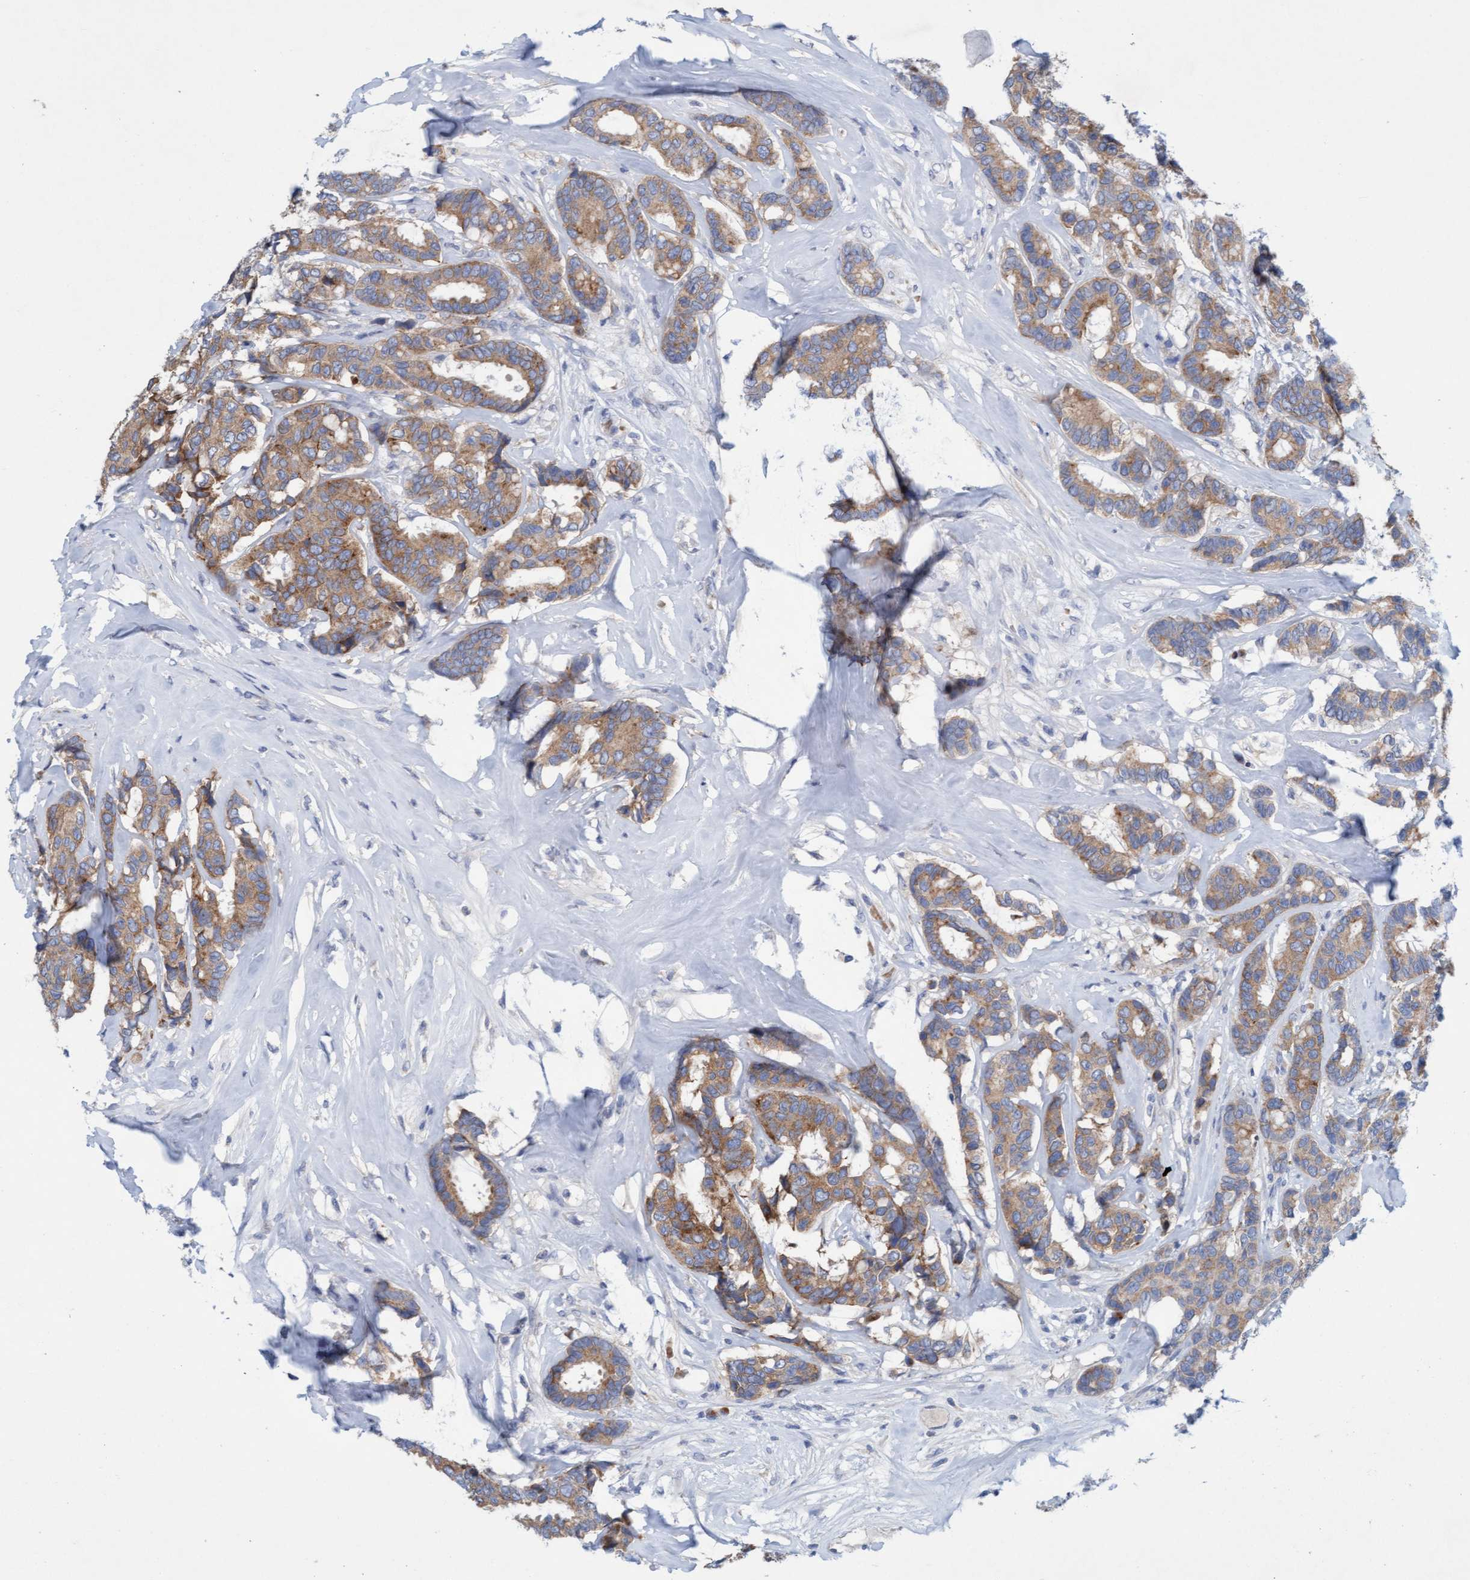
{"staining": {"intensity": "moderate", "quantity": ">75%", "location": "cytoplasmic/membranous"}, "tissue": "breast cancer", "cell_type": "Tumor cells", "image_type": "cancer", "snomed": [{"axis": "morphology", "description": "Duct carcinoma"}, {"axis": "topography", "description": "Breast"}], "caption": "Human intraductal carcinoma (breast) stained with a protein marker shows moderate staining in tumor cells.", "gene": "SIGIRR", "patient": {"sex": "female", "age": 87}}